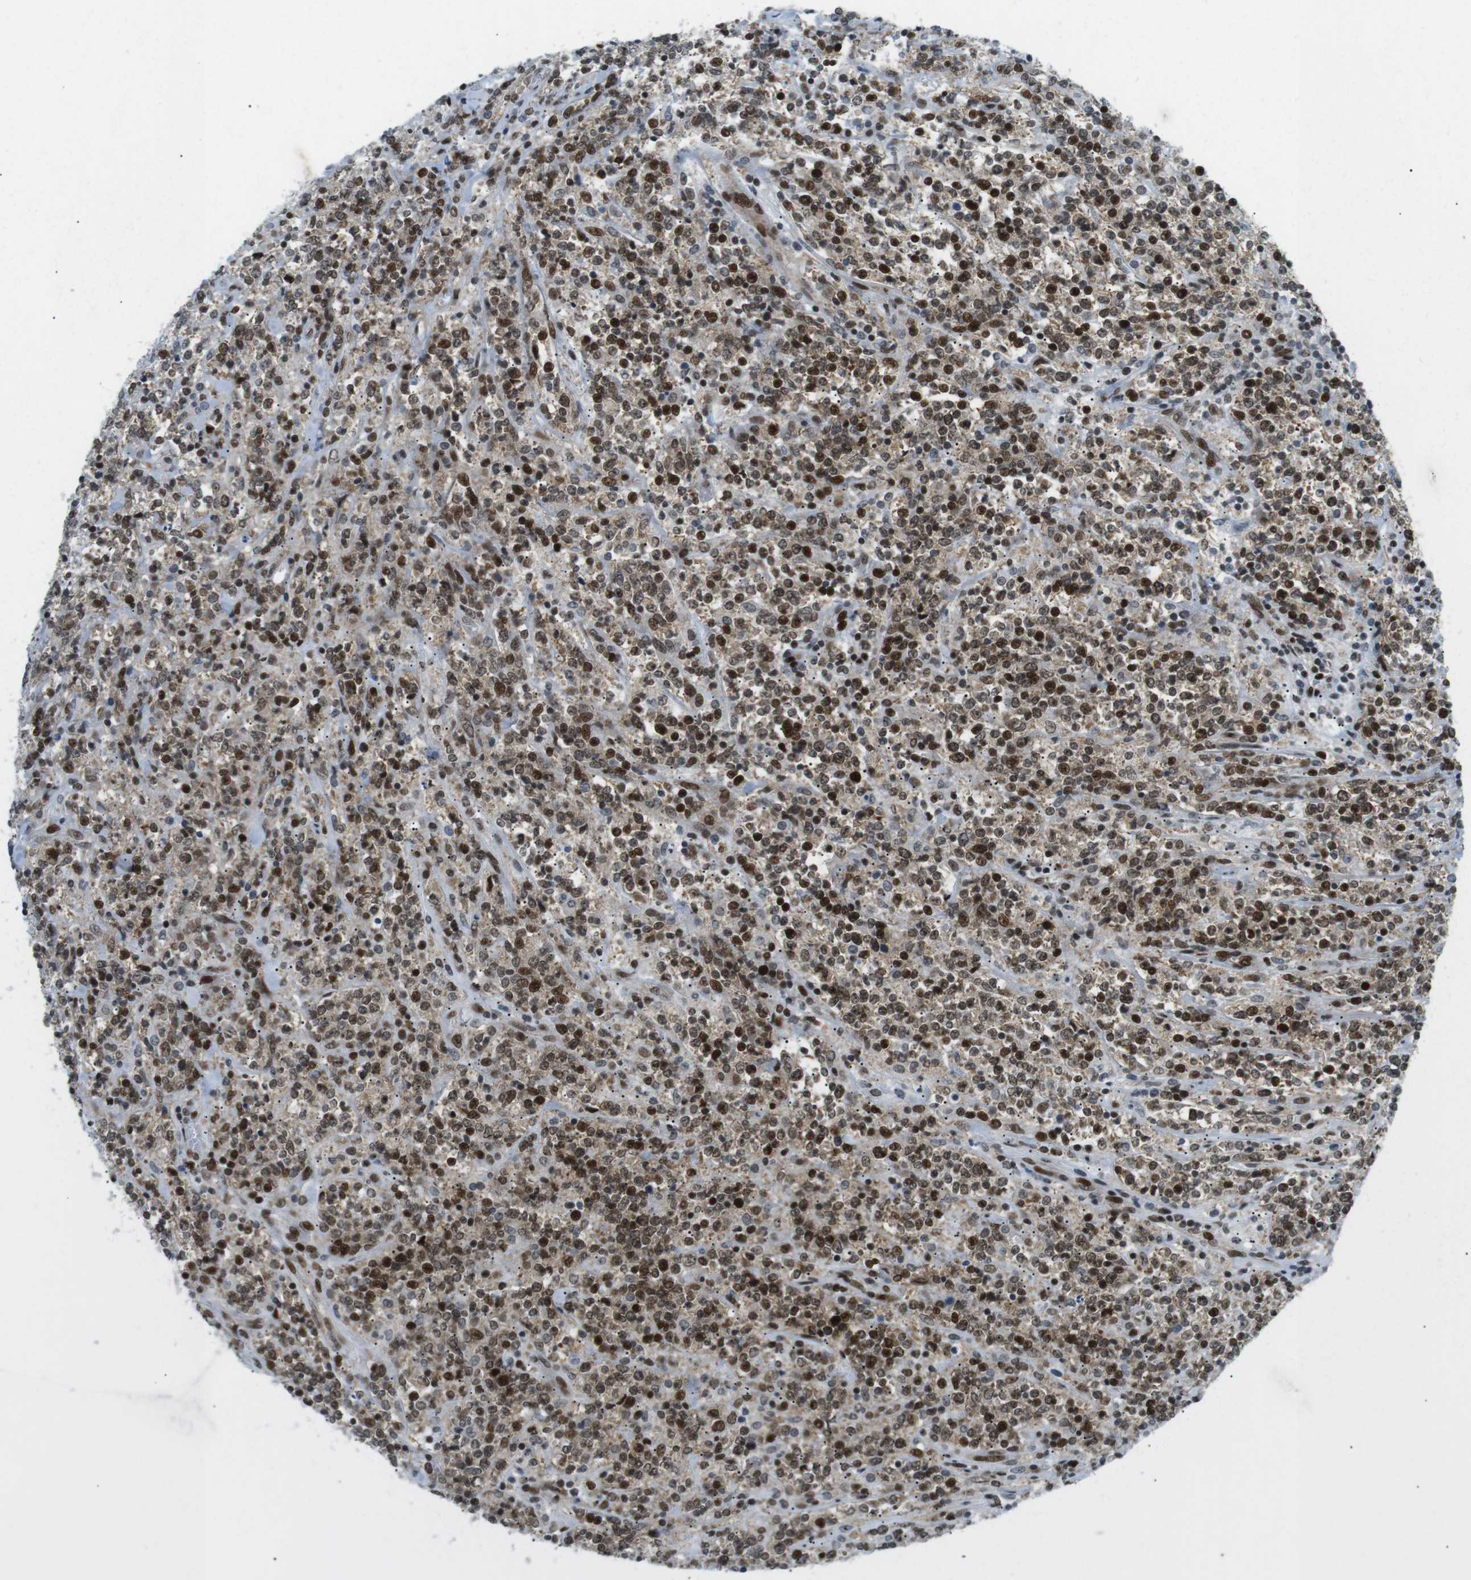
{"staining": {"intensity": "strong", "quantity": ">75%", "location": "nuclear"}, "tissue": "lymphoma", "cell_type": "Tumor cells", "image_type": "cancer", "snomed": [{"axis": "morphology", "description": "Malignant lymphoma, non-Hodgkin's type, High grade"}, {"axis": "topography", "description": "Soft tissue"}], "caption": "A histopathology image of high-grade malignant lymphoma, non-Hodgkin's type stained for a protein displays strong nuclear brown staining in tumor cells. The protein of interest is shown in brown color, while the nuclei are stained blue.", "gene": "CDC27", "patient": {"sex": "male", "age": 18}}